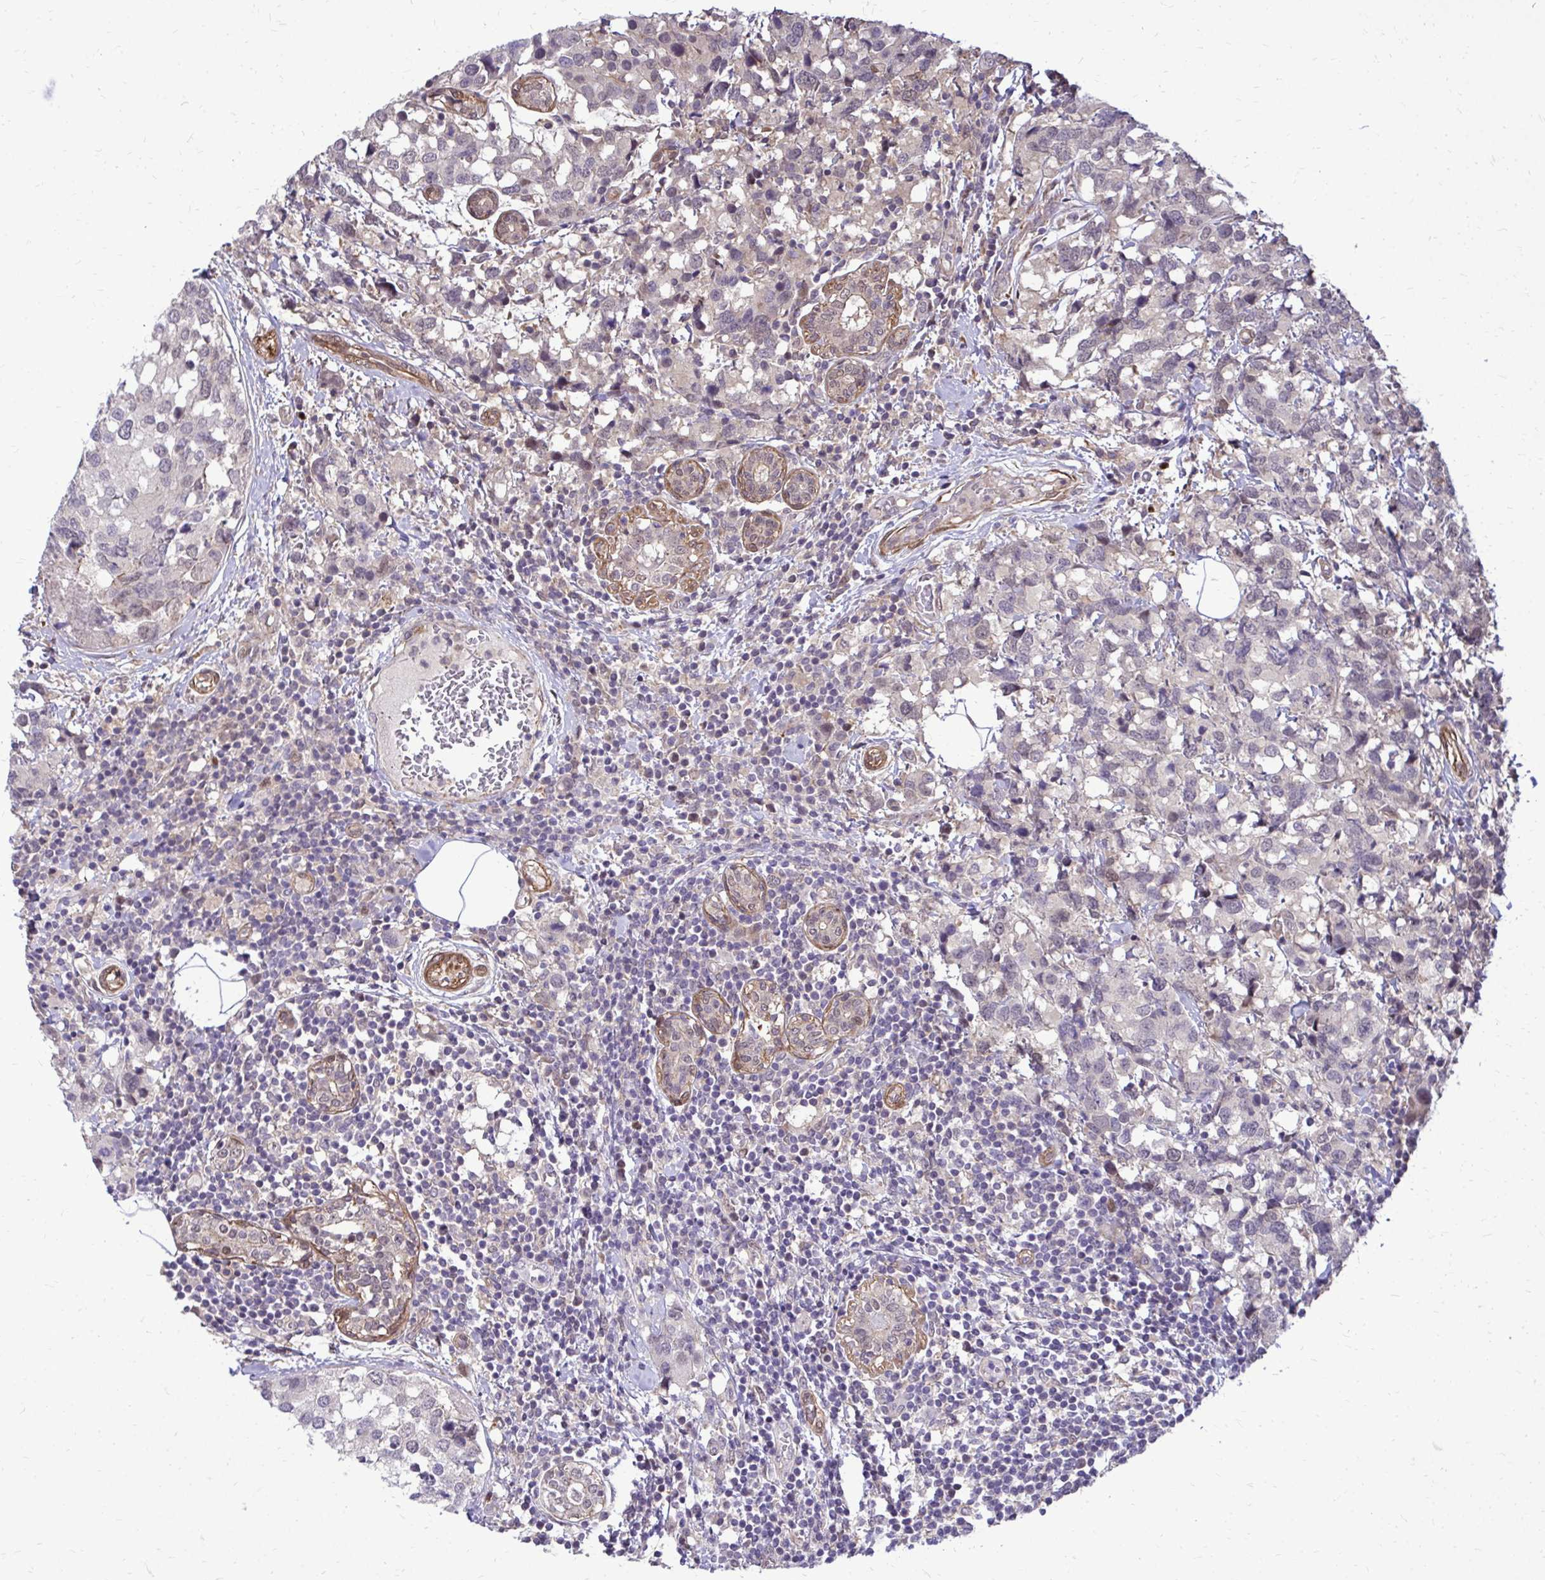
{"staining": {"intensity": "negative", "quantity": "none", "location": "none"}, "tissue": "breast cancer", "cell_type": "Tumor cells", "image_type": "cancer", "snomed": [{"axis": "morphology", "description": "Lobular carcinoma"}, {"axis": "topography", "description": "Breast"}], "caption": "Tumor cells show no significant protein expression in breast cancer.", "gene": "TRIP6", "patient": {"sex": "female", "age": 59}}